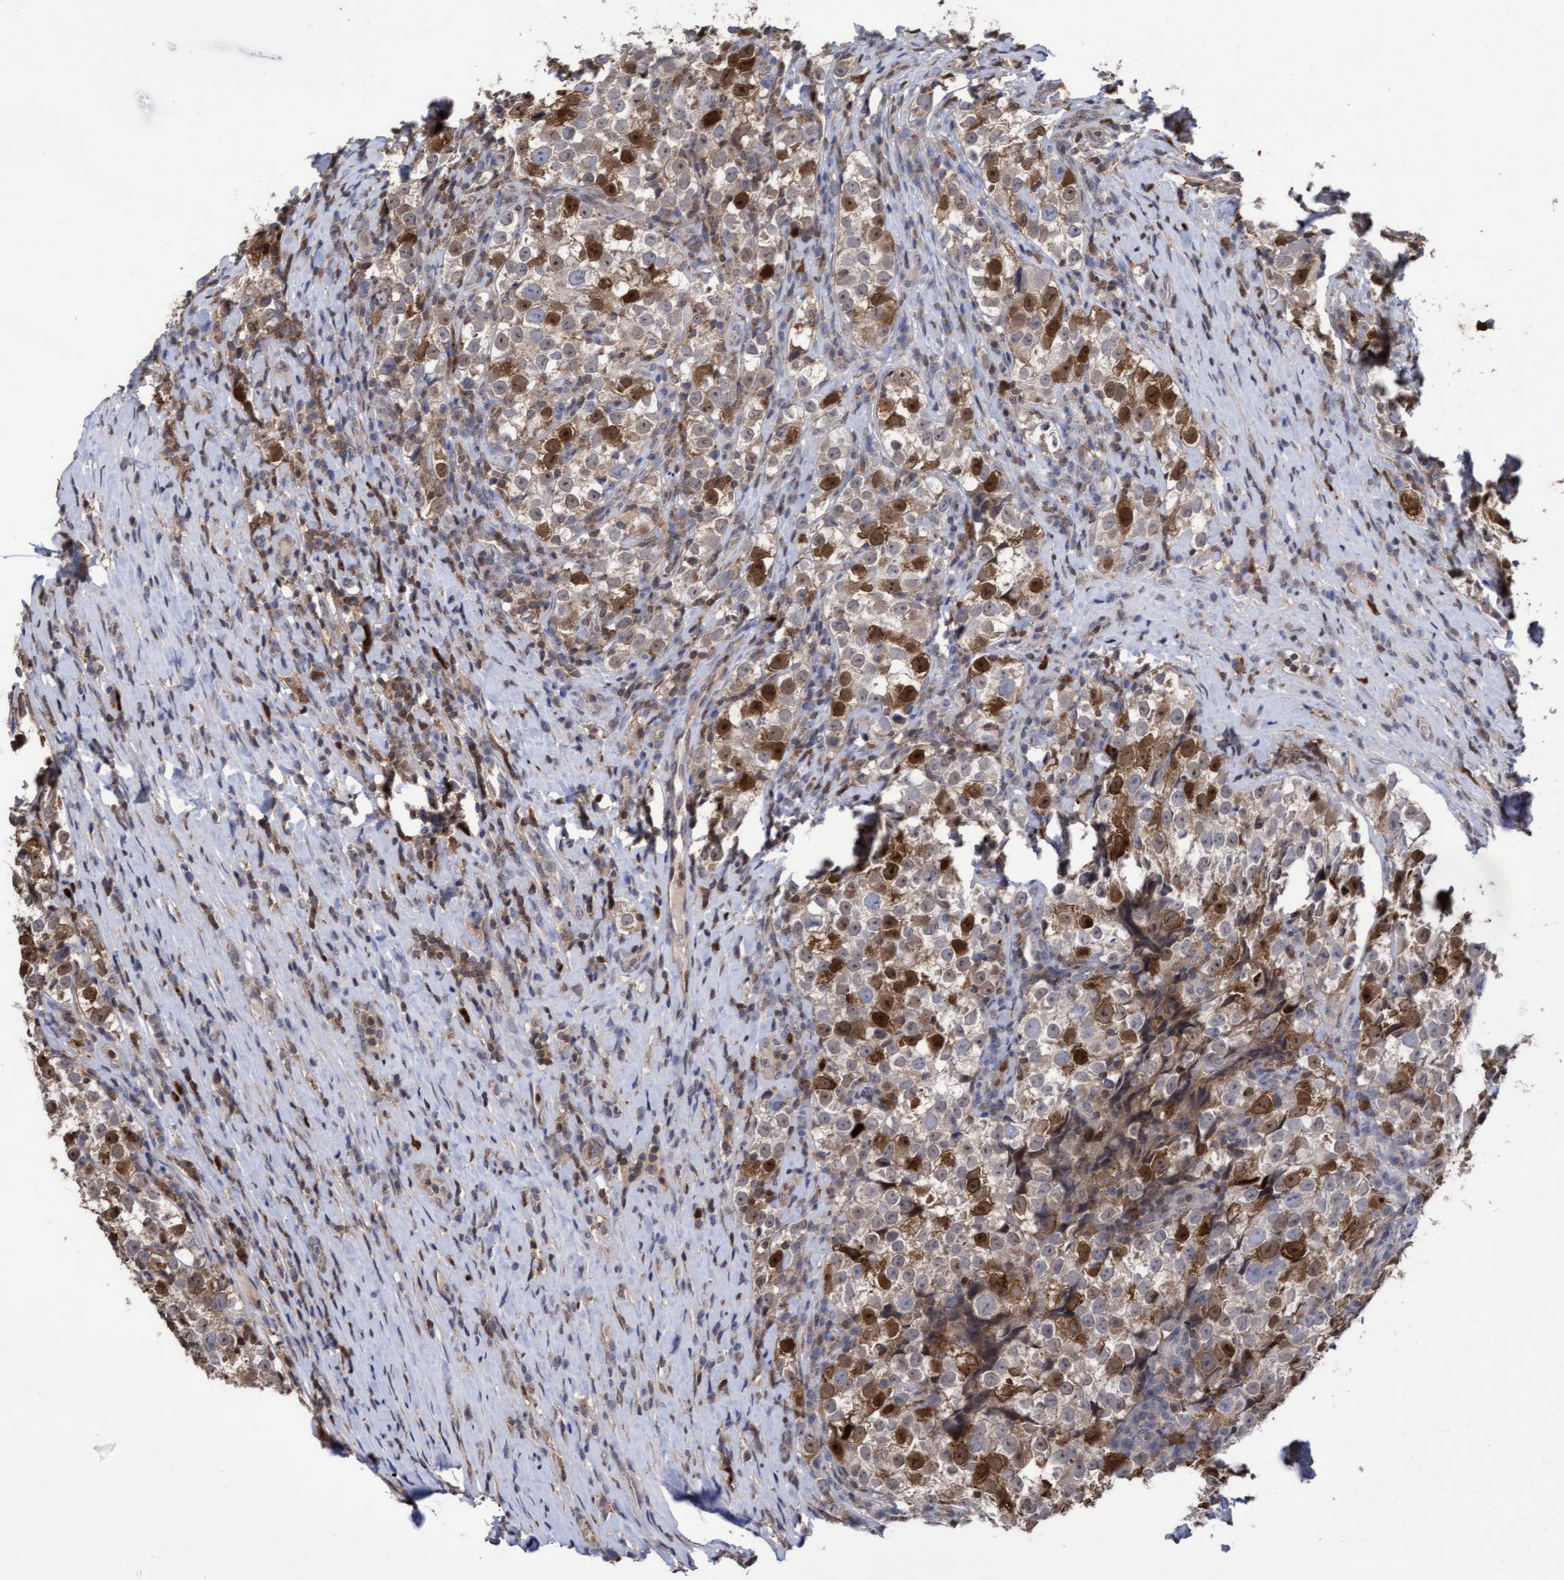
{"staining": {"intensity": "strong", "quantity": "25%-75%", "location": "nuclear"}, "tissue": "testis cancer", "cell_type": "Tumor cells", "image_type": "cancer", "snomed": [{"axis": "morphology", "description": "Normal tissue, NOS"}, {"axis": "morphology", "description": "Seminoma, NOS"}, {"axis": "topography", "description": "Testis"}], "caption": "A high amount of strong nuclear staining is appreciated in about 25%-75% of tumor cells in testis cancer tissue. The staining was performed using DAB (3,3'-diaminobenzidine) to visualize the protein expression in brown, while the nuclei were stained in blue with hematoxylin (Magnification: 20x).", "gene": "SLBP", "patient": {"sex": "male", "age": 43}}